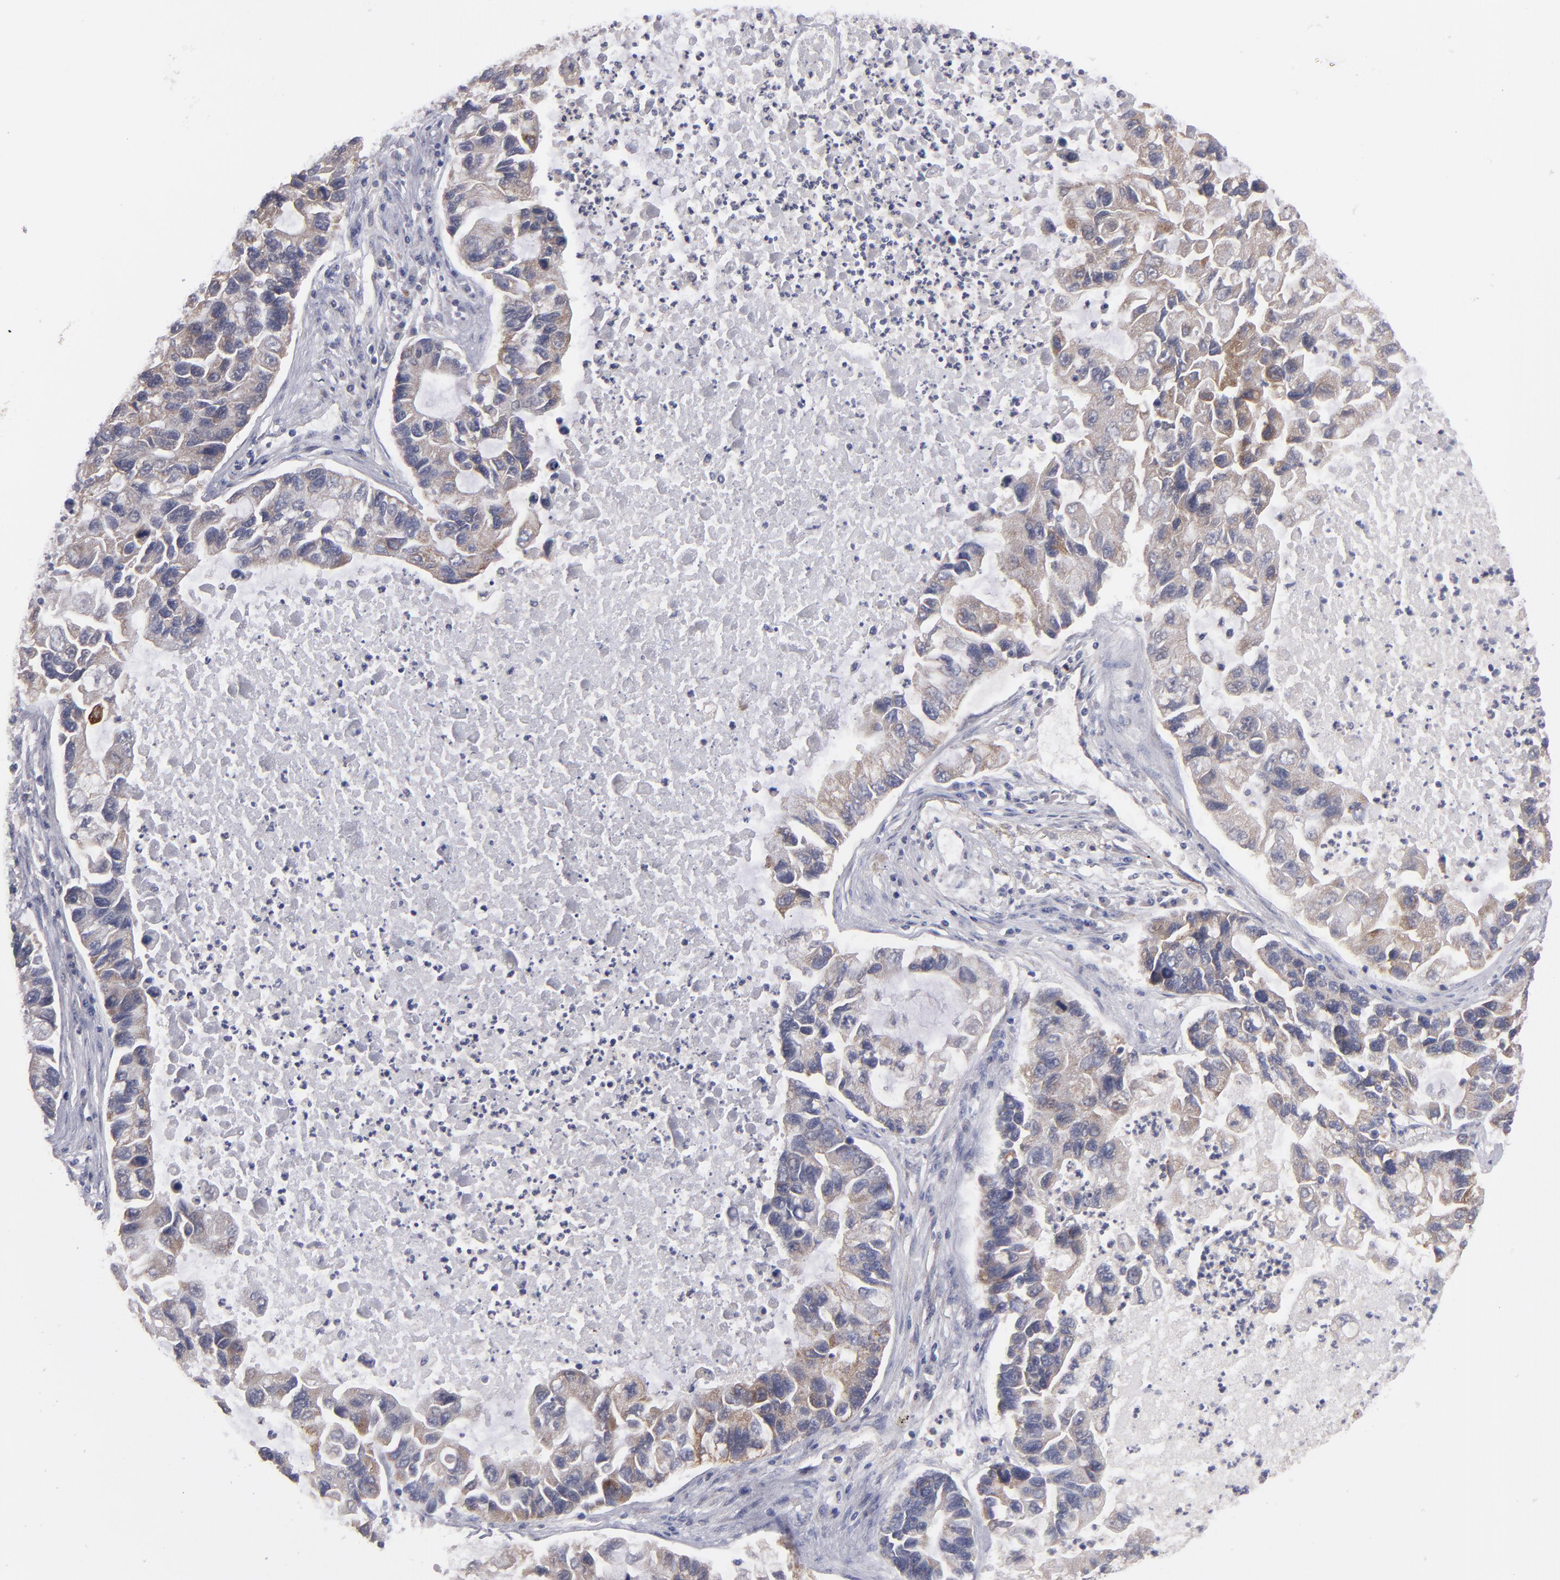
{"staining": {"intensity": "weak", "quantity": ">75%", "location": "cytoplasmic/membranous"}, "tissue": "lung cancer", "cell_type": "Tumor cells", "image_type": "cancer", "snomed": [{"axis": "morphology", "description": "Adenocarcinoma, NOS"}, {"axis": "topography", "description": "Lung"}], "caption": "DAB immunohistochemical staining of human adenocarcinoma (lung) exhibits weak cytoplasmic/membranous protein positivity in approximately >75% of tumor cells.", "gene": "HCCS", "patient": {"sex": "female", "age": 51}}